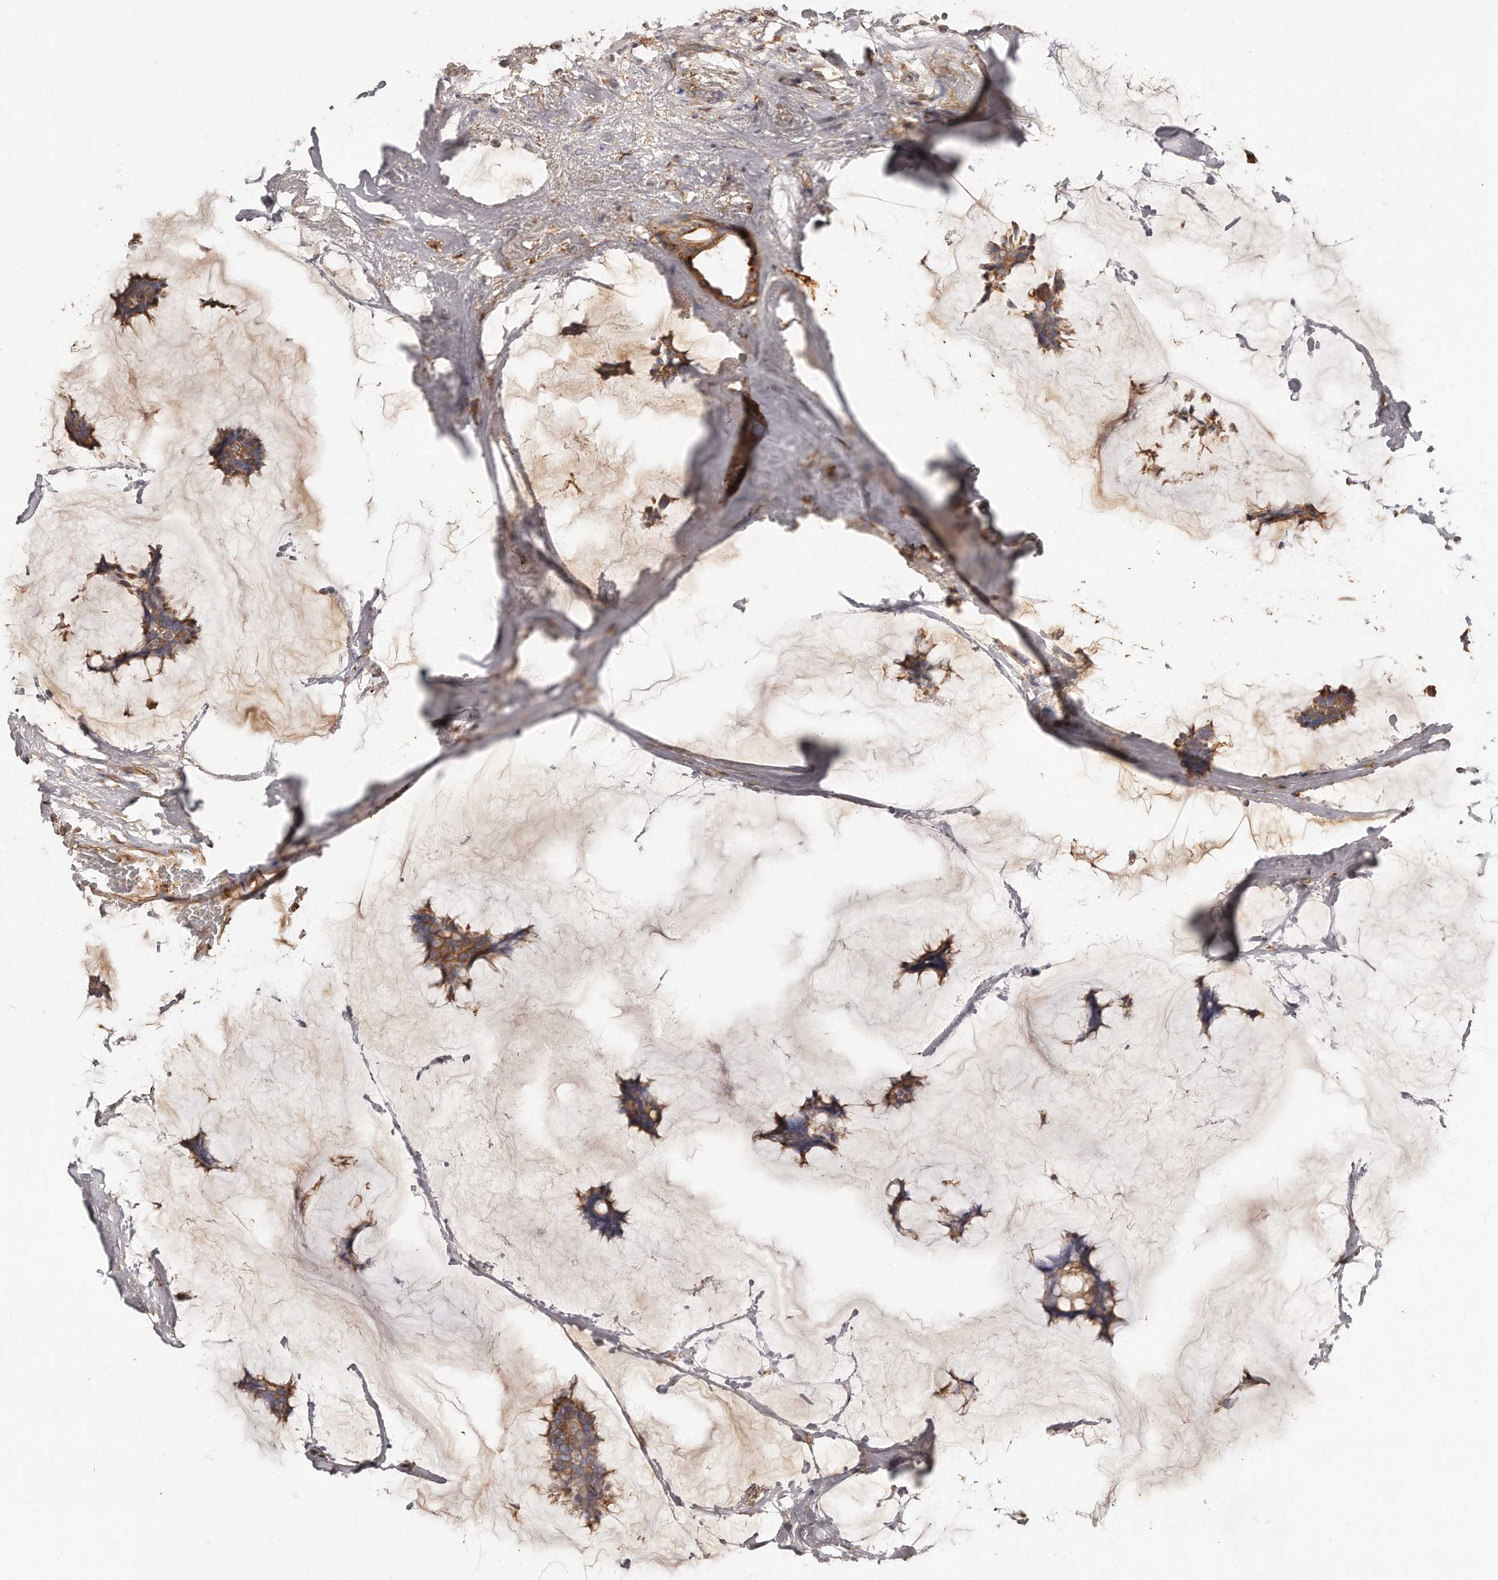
{"staining": {"intensity": "moderate", "quantity": ">75%", "location": "cytoplasmic/membranous"}, "tissue": "breast cancer", "cell_type": "Tumor cells", "image_type": "cancer", "snomed": [{"axis": "morphology", "description": "Duct carcinoma"}, {"axis": "topography", "description": "Breast"}], "caption": "Human breast cancer stained for a protein (brown) shows moderate cytoplasmic/membranous positive expression in about >75% of tumor cells.", "gene": "CAP1", "patient": {"sex": "female", "age": 93}}